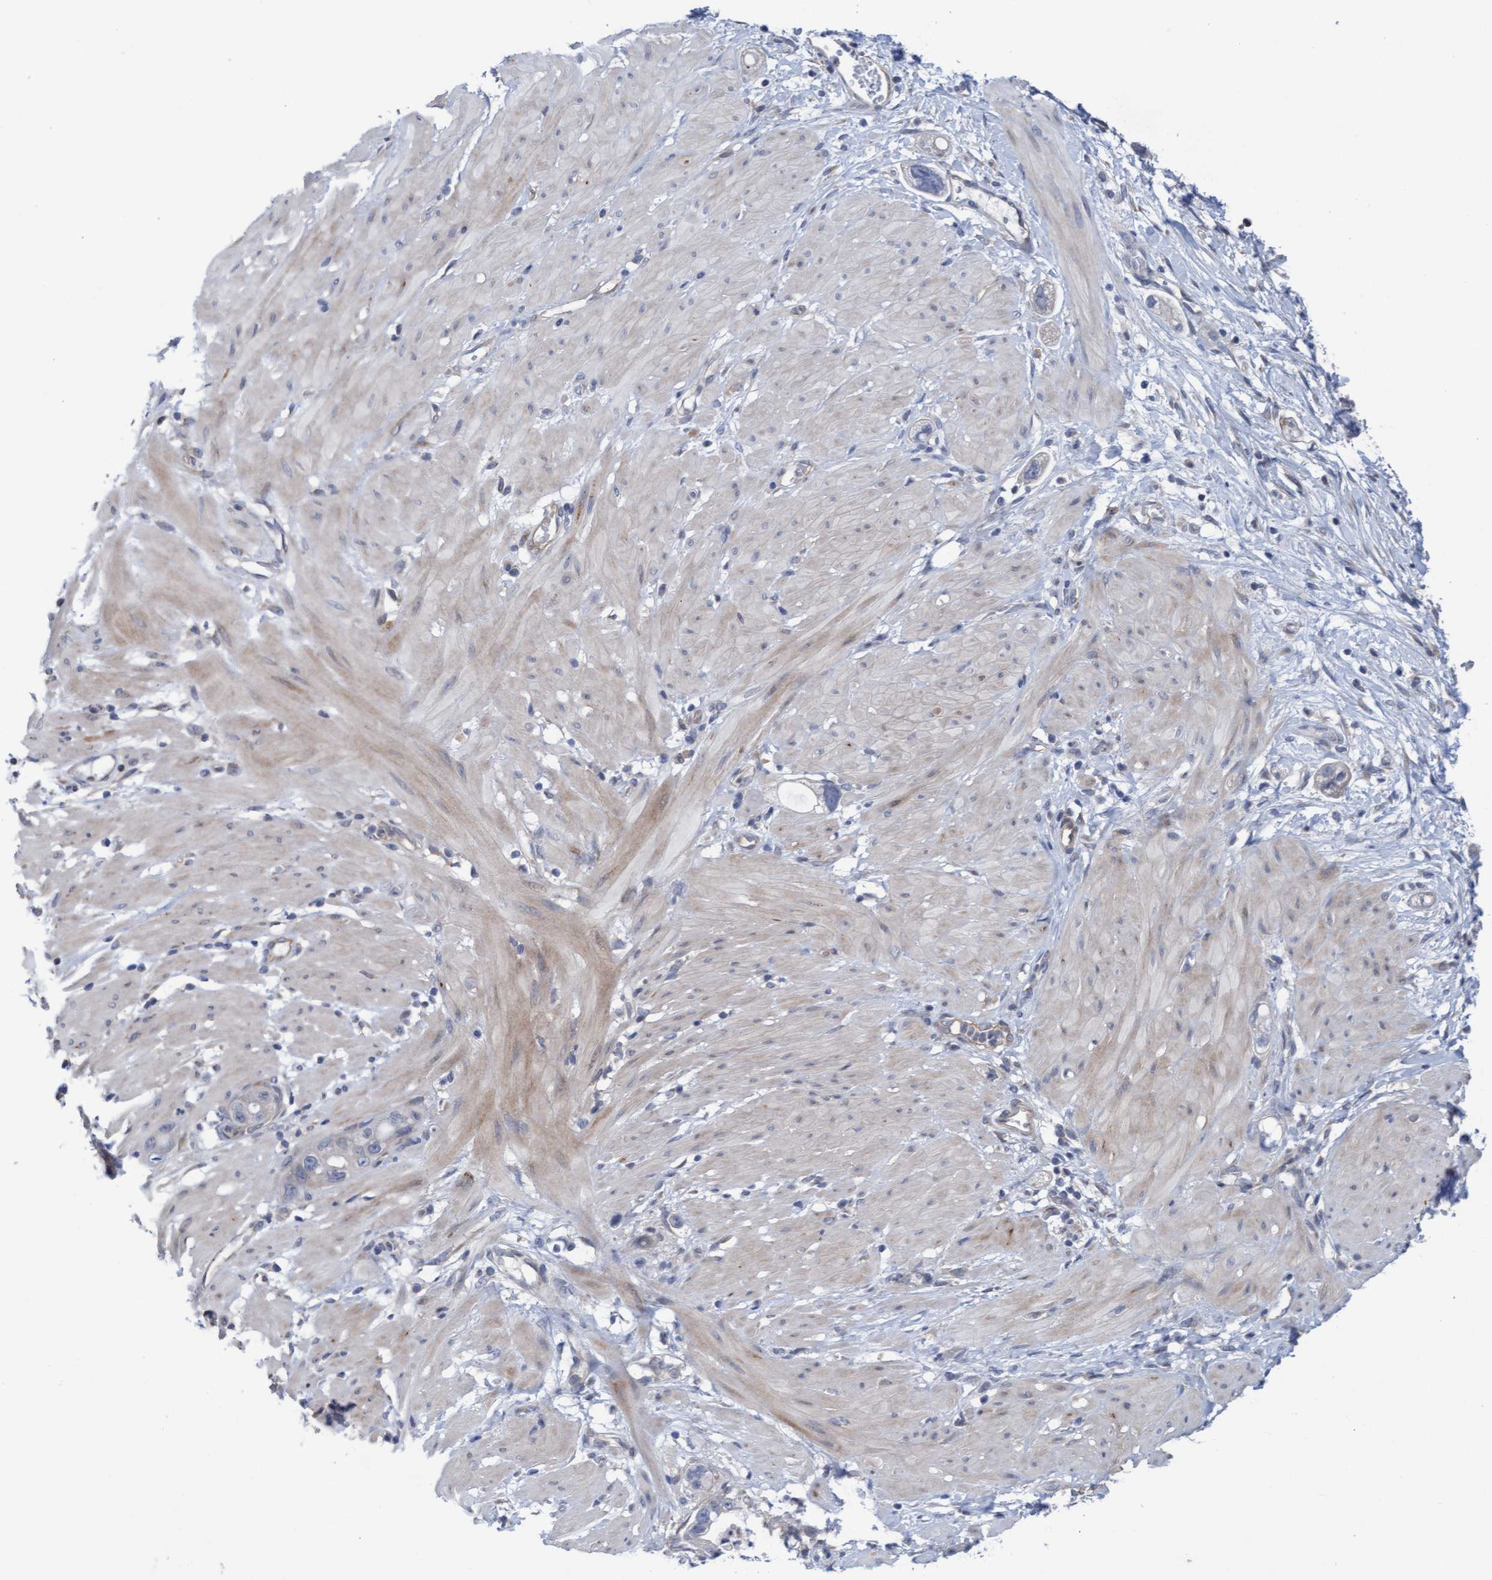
{"staining": {"intensity": "negative", "quantity": "none", "location": "none"}, "tissue": "stomach cancer", "cell_type": "Tumor cells", "image_type": "cancer", "snomed": [{"axis": "morphology", "description": "Adenocarcinoma, NOS"}, {"axis": "topography", "description": "Stomach"}, {"axis": "topography", "description": "Stomach, lower"}], "caption": "Tumor cells are negative for protein expression in human stomach adenocarcinoma.", "gene": "PLCD1", "patient": {"sex": "female", "age": 48}}